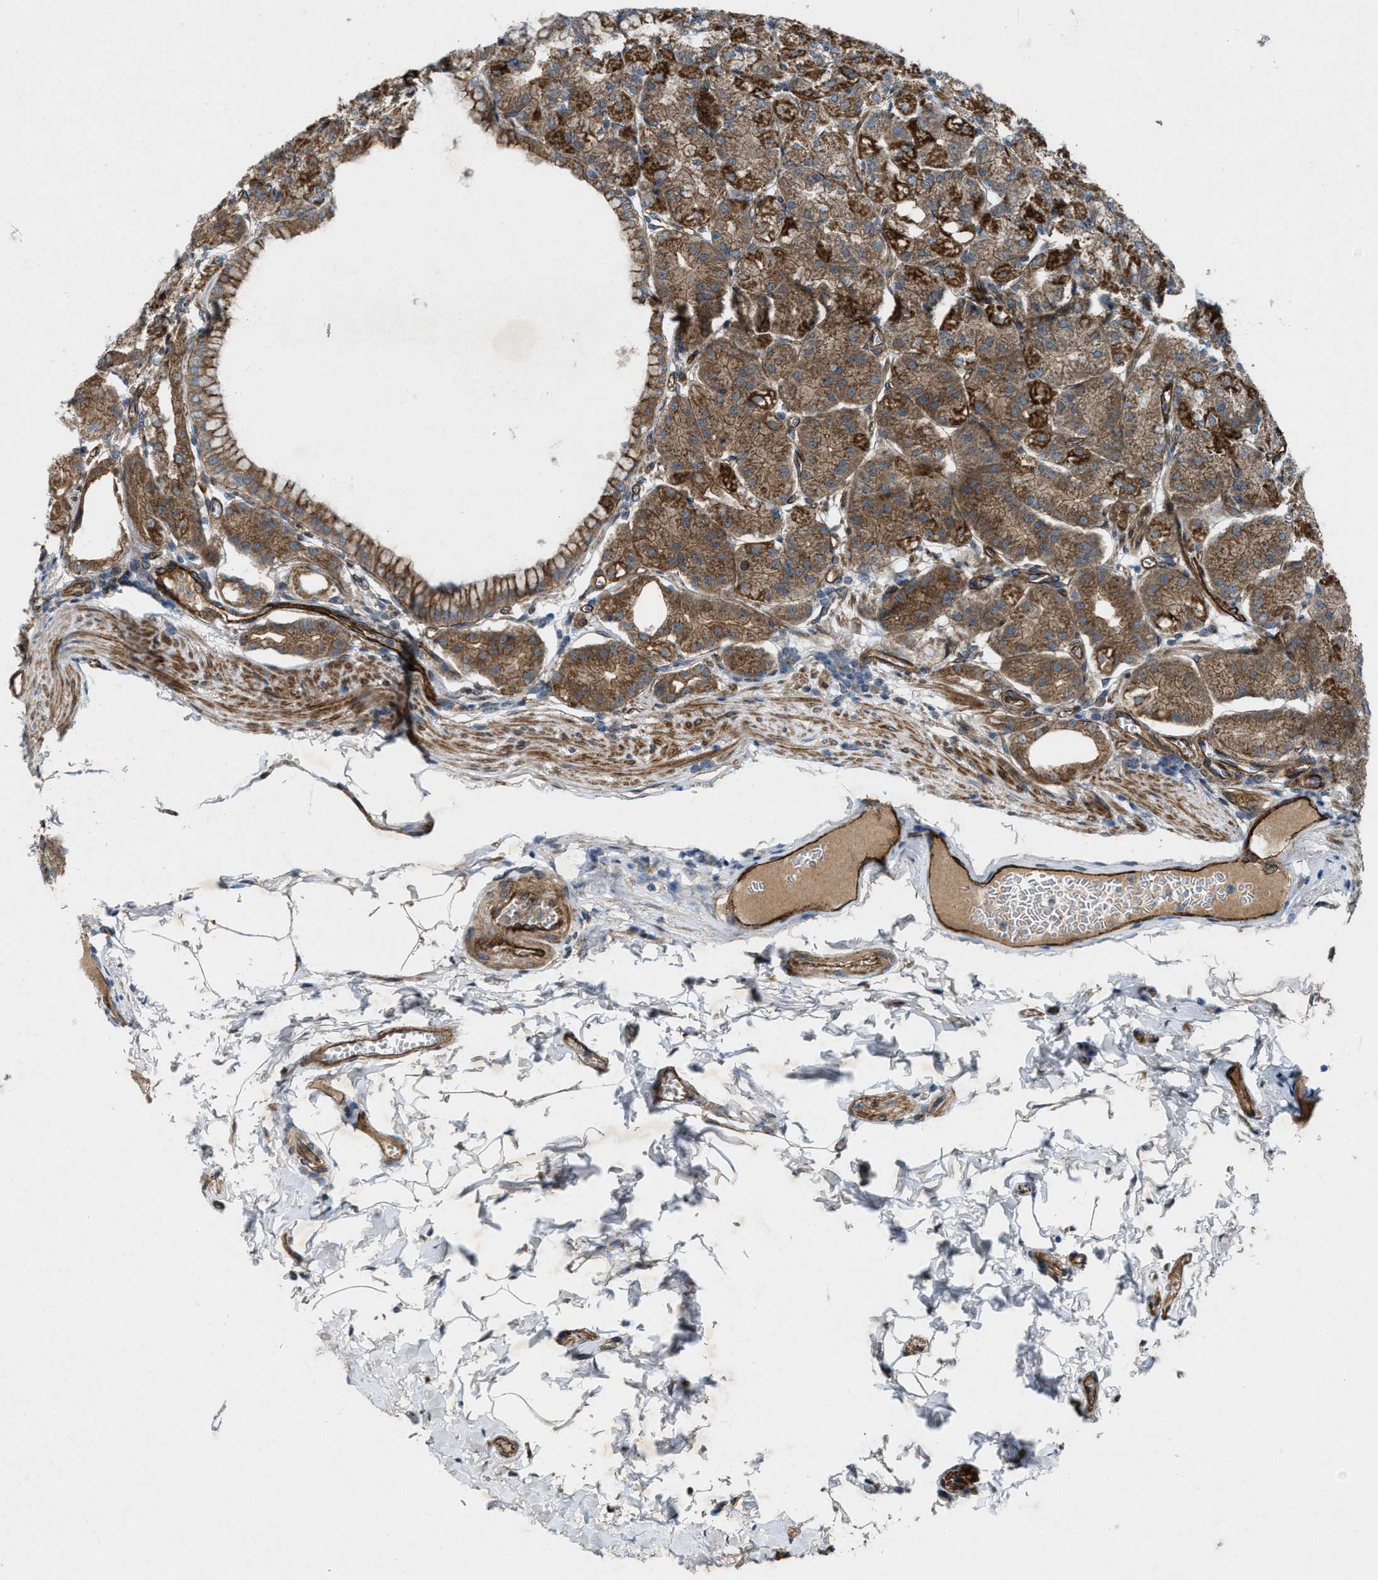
{"staining": {"intensity": "strong", "quantity": ">75%", "location": "cytoplasmic/membranous"}, "tissue": "stomach", "cell_type": "Glandular cells", "image_type": "normal", "snomed": [{"axis": "morphology", "description": "Normal tissue, NOS"}, {"axis": "topography", "description": "Stomach, lower"}], "caption": "Glandular cells exhibit high levels of strong cytoplasmic/membranous expression in about >75% of cells in normal human stomach.", "gene": "URGCP", "patient": {"sex": "male", "age": 71}}